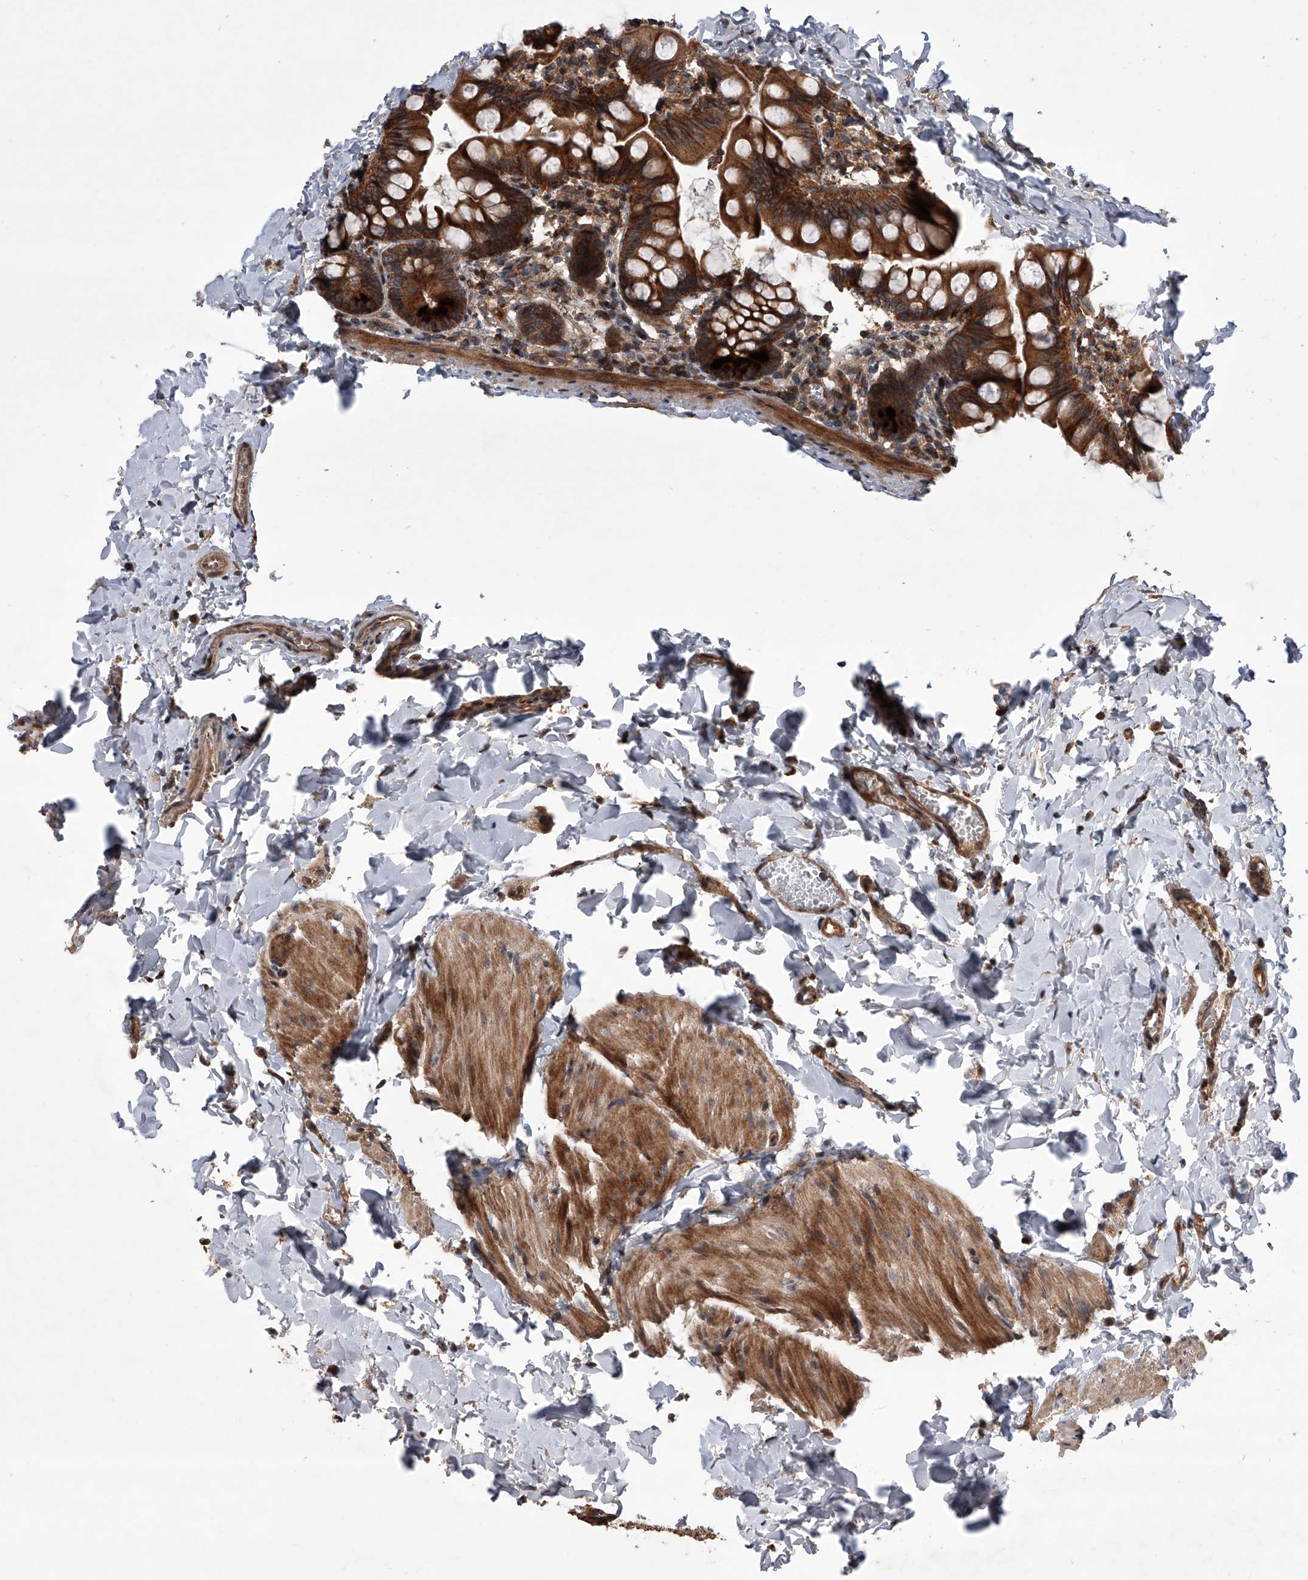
{"staining": {"intensity": "strong", "quantity": ">75%", "location": "cytoplasmic/membranous"}, "tissue": "small intestine", "cell_type": "Glandular cells", "image_type": "normal", "snomed": [{"axis": "morphology", "description": "Normal tissue, NOS"}, {"axis": "topography", "description": "Small intestine"}], "caption": "Brown immunohistochemical staining in normal human small intestine reveals strong cytoplasmic/membranous expression in about >75% of glandular cells.", "gene": "USP47", "patient": {"sex": "male", "age": 7}}